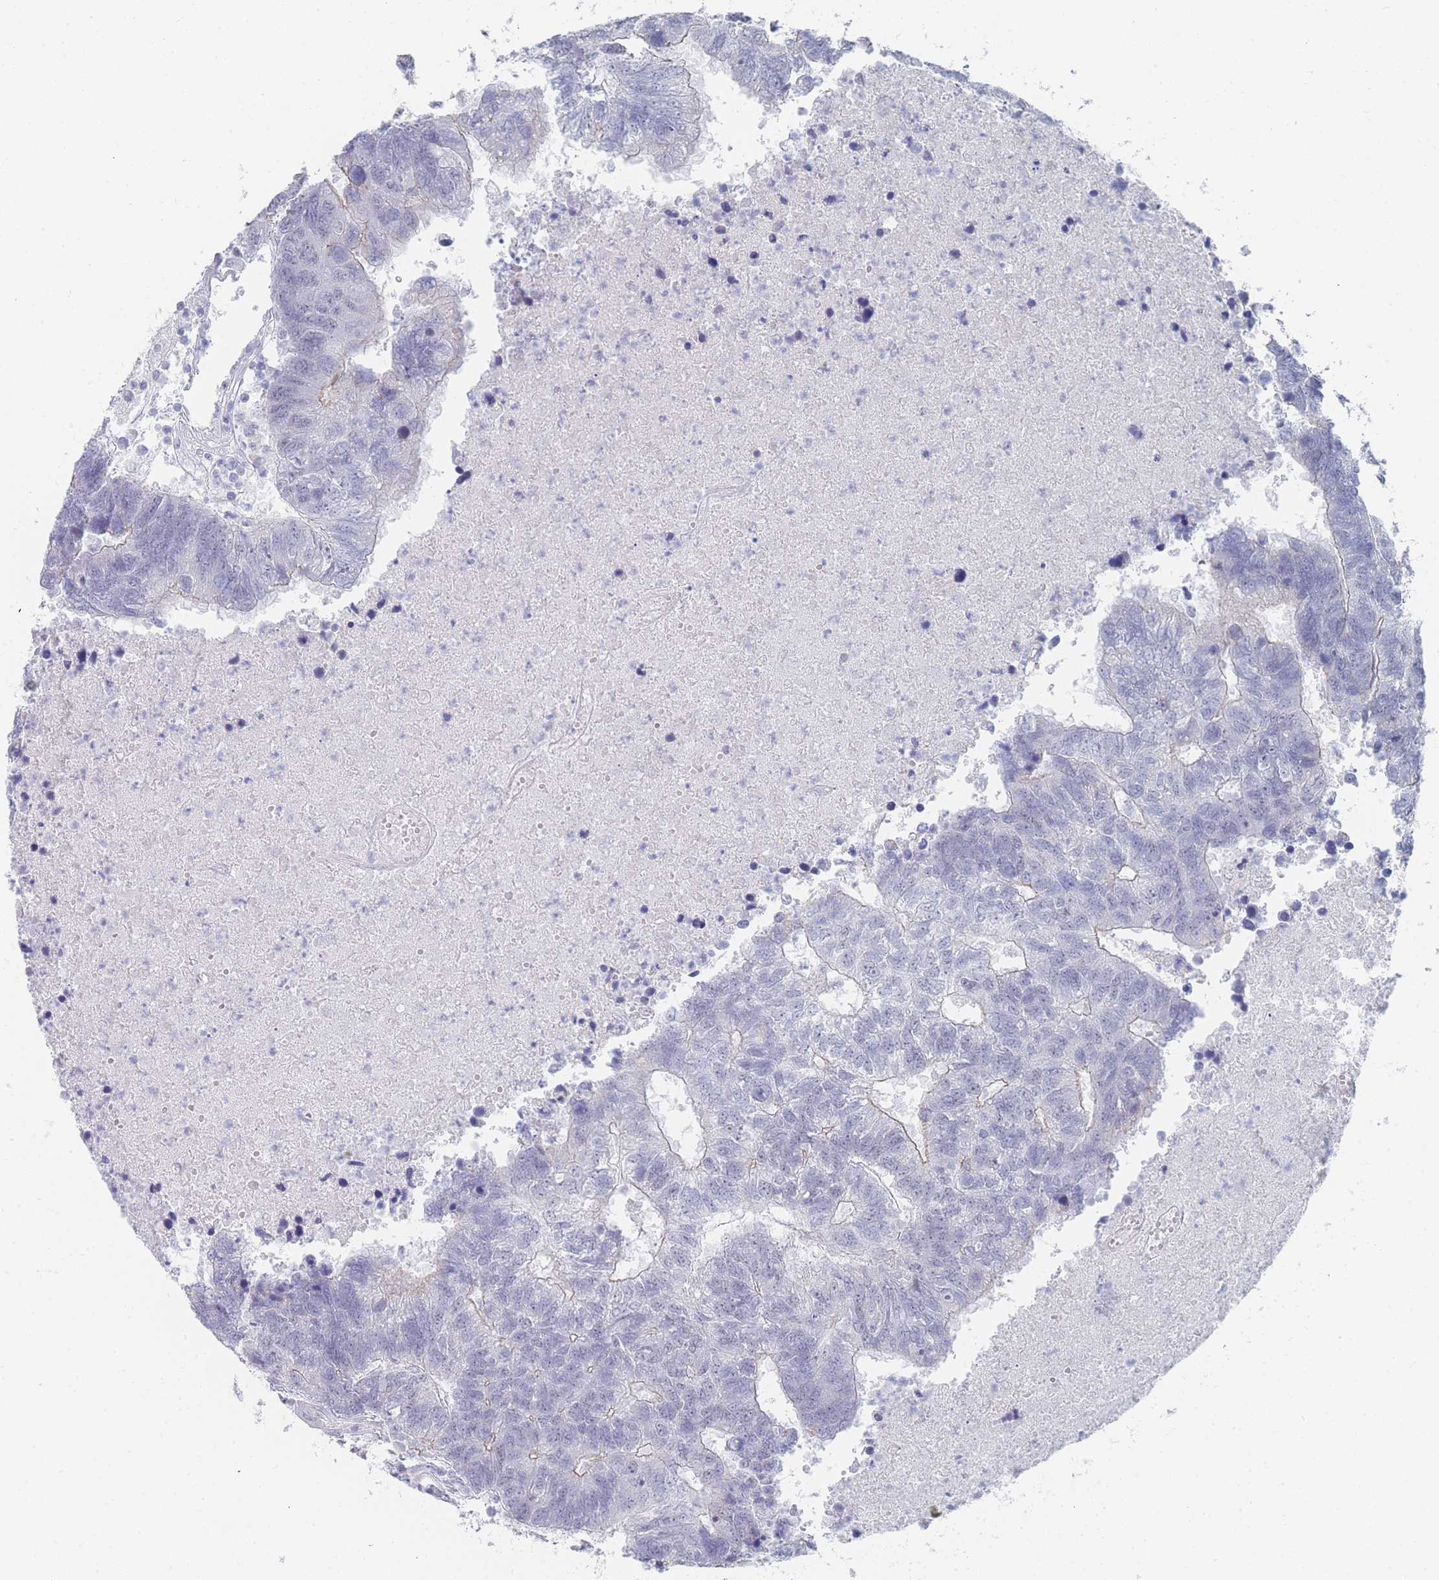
{"staining": {"intensity": "negative", "quantity": "none", "location": "none"}, "tissue": "colorectal cancer", "cell_type": "Tumor cells", "image_type": "cancer", "snomed": [{"axis": "morphology", "description": "Adenocarcinoma, NOS"}, {"axis": "topography", "description": "Colon"}], "caption": "Immunohistochemistry (IHC) of human adenocarcinoma (colorectal) exhibits no expression in tumor cells. (DAB immunohistochemistry (IHC) visualized using brightfield microscopy, high magnification).", "gene": "IMPG1", "patient": {"sex": "female", "age": 48}}